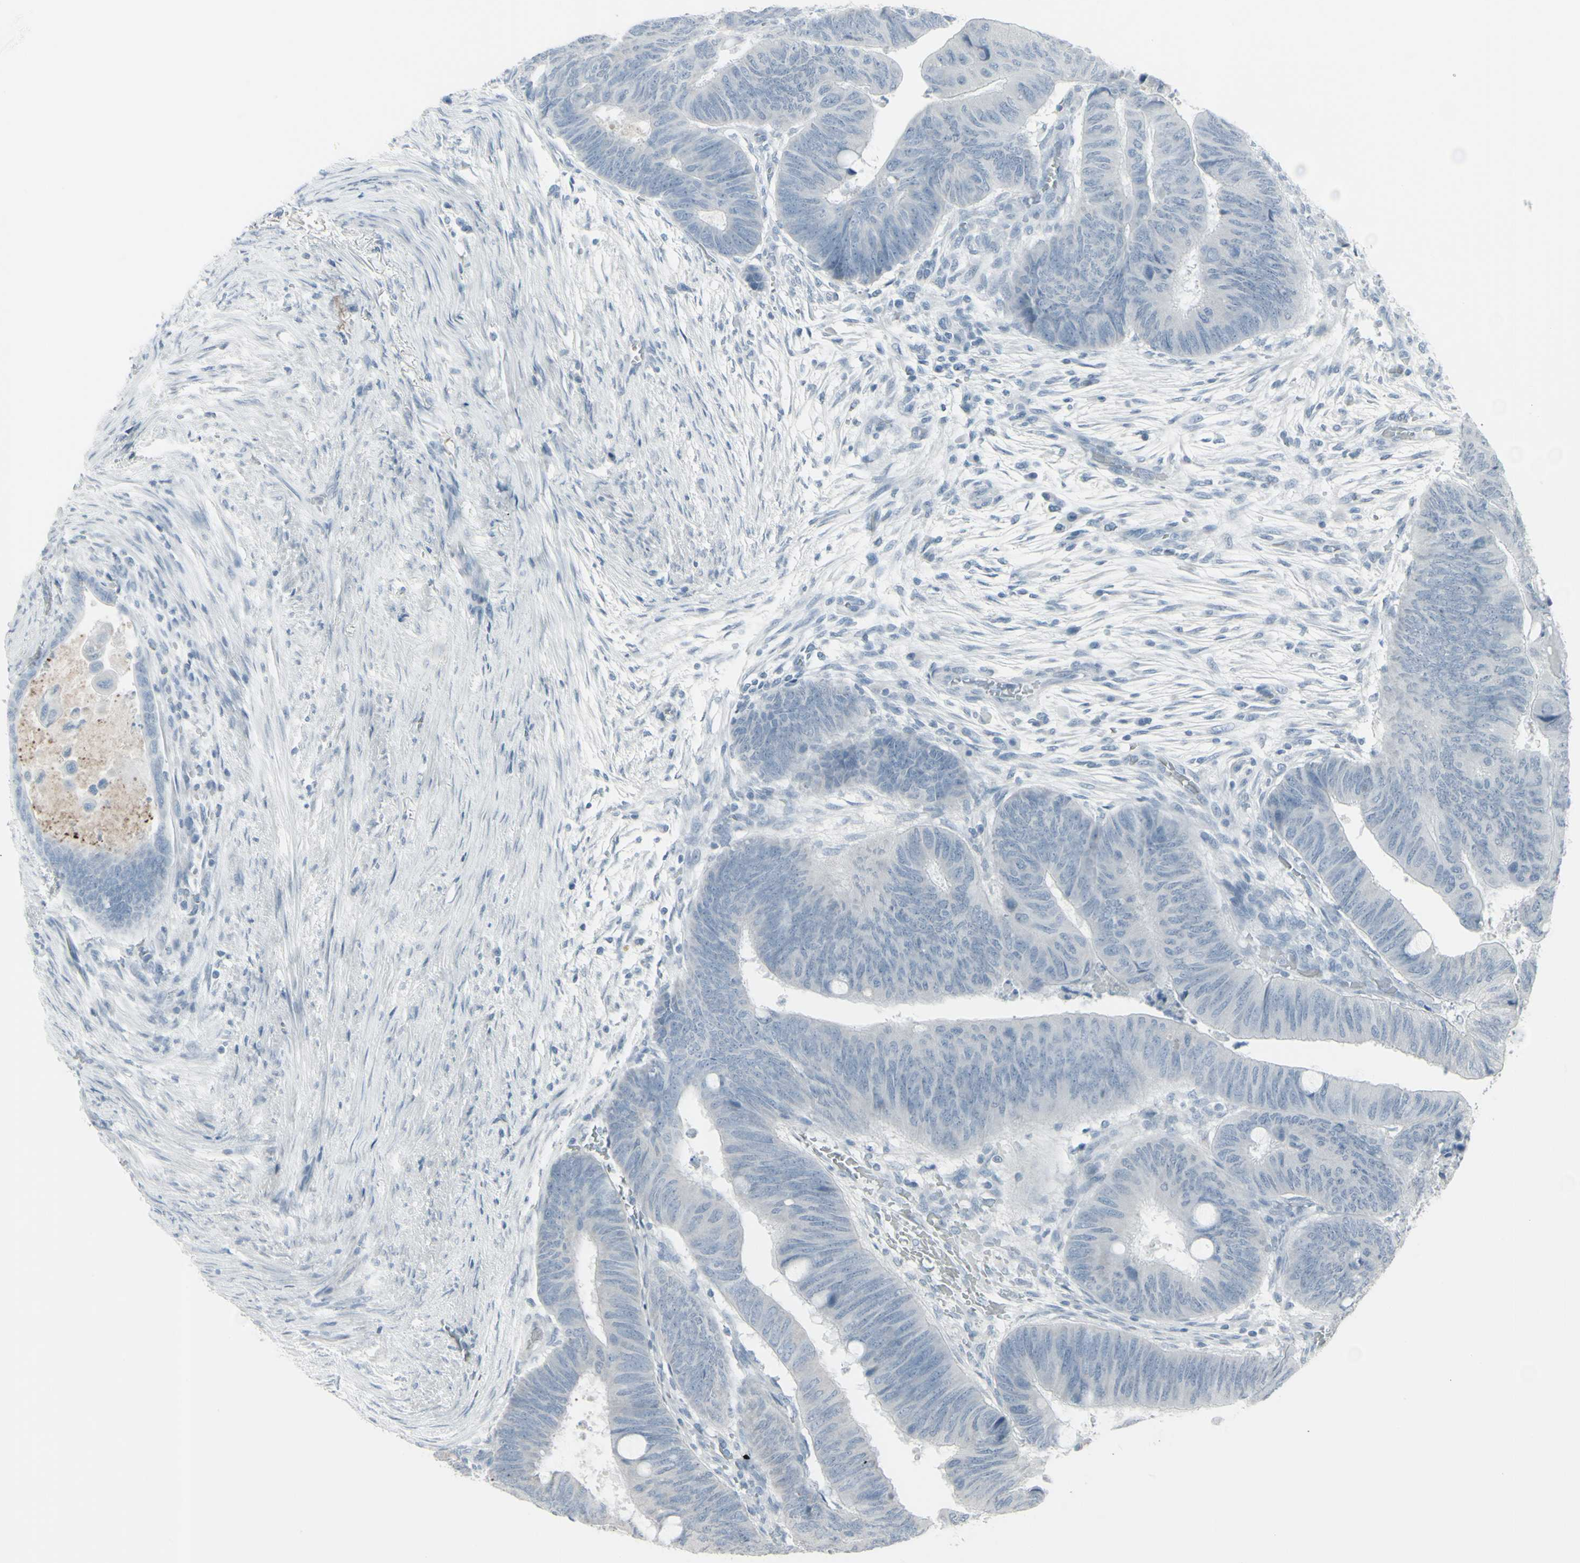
{"staining": {"intensity": "negative", "quantity": "none", "location": "none"}, "tissue": "colorectal cancer", "cell_type": "Tumor cells", "image_type": "cancer", "snomed": [{"axis": "morphology", "description": "Normal tissue, NOS"}, {"axis": "morphology", "description": "Adenocarcinoma, NOS"}, {"axis": "topography", "description": "Rectum"}, {"axis": "topography", "description": "Peripheral nerve tissue"}], "caption": "High power microscopy image of an immunohistochemistry (IHC) image of colorectal adenocarcinoma, revealing no significant positivity in tumor cells.", "gene": "RAB3A", "patient": {"sex": "male", "age": 92}}